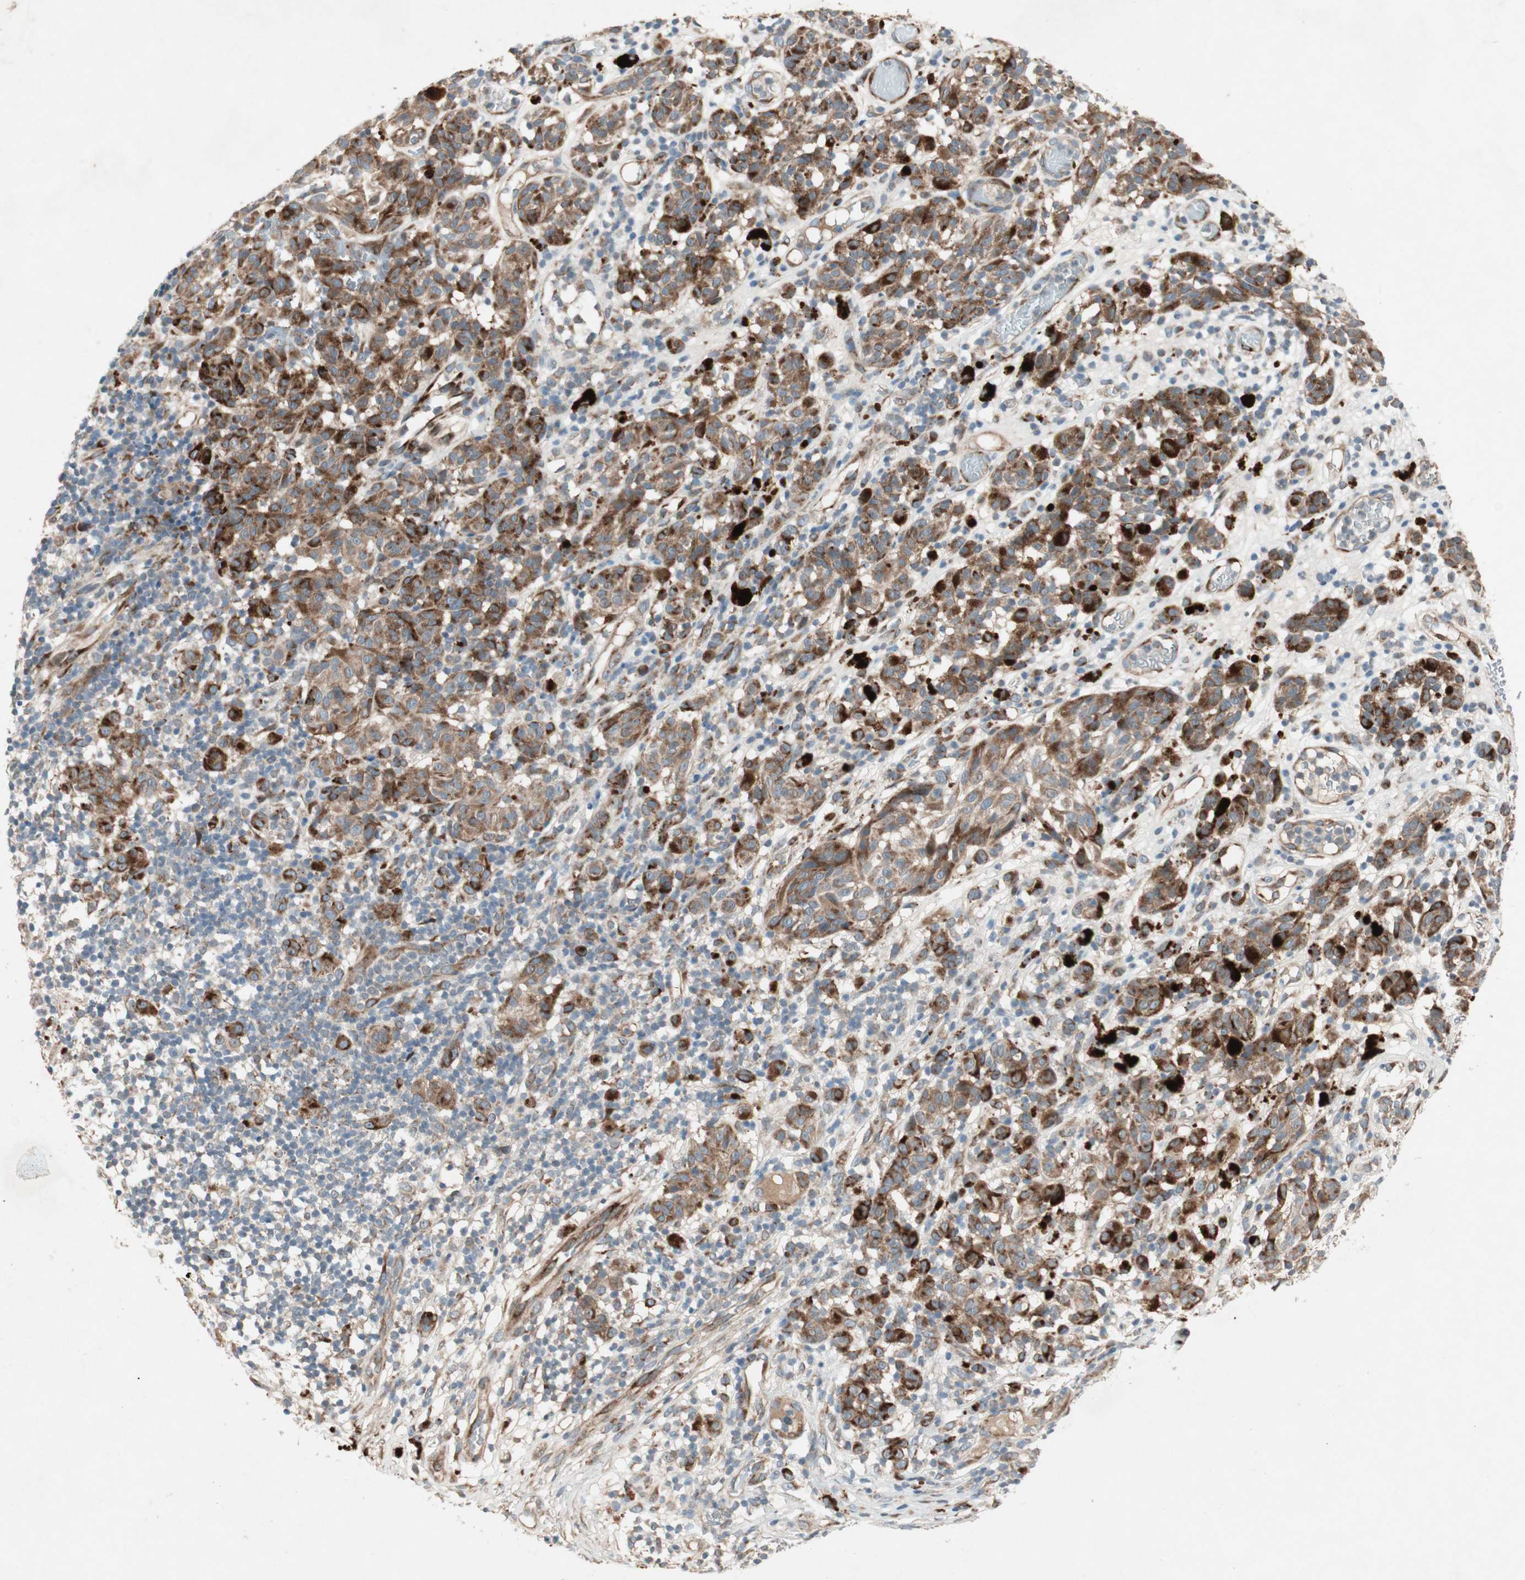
{"staining": {"intensity": "strong", "quantity": ">75%", "location": "cytoplasmic/membranous"}, "tissue": "melanoma", "cell_type": "Tumor cells", "image_type": "cancer", "snomed": [{"axis": "morphology", "description": "Malignant melanoma, NOS"}, {"axis": "topography", "description": "Skin"}], "caption": "Protein analysis of melanoma tissue demonstrates strong cytoplasmic/membranous positivity in about >75% of tumor cells.", "gene": "APOO", "patient": {"sex": "female", "age": 46}}